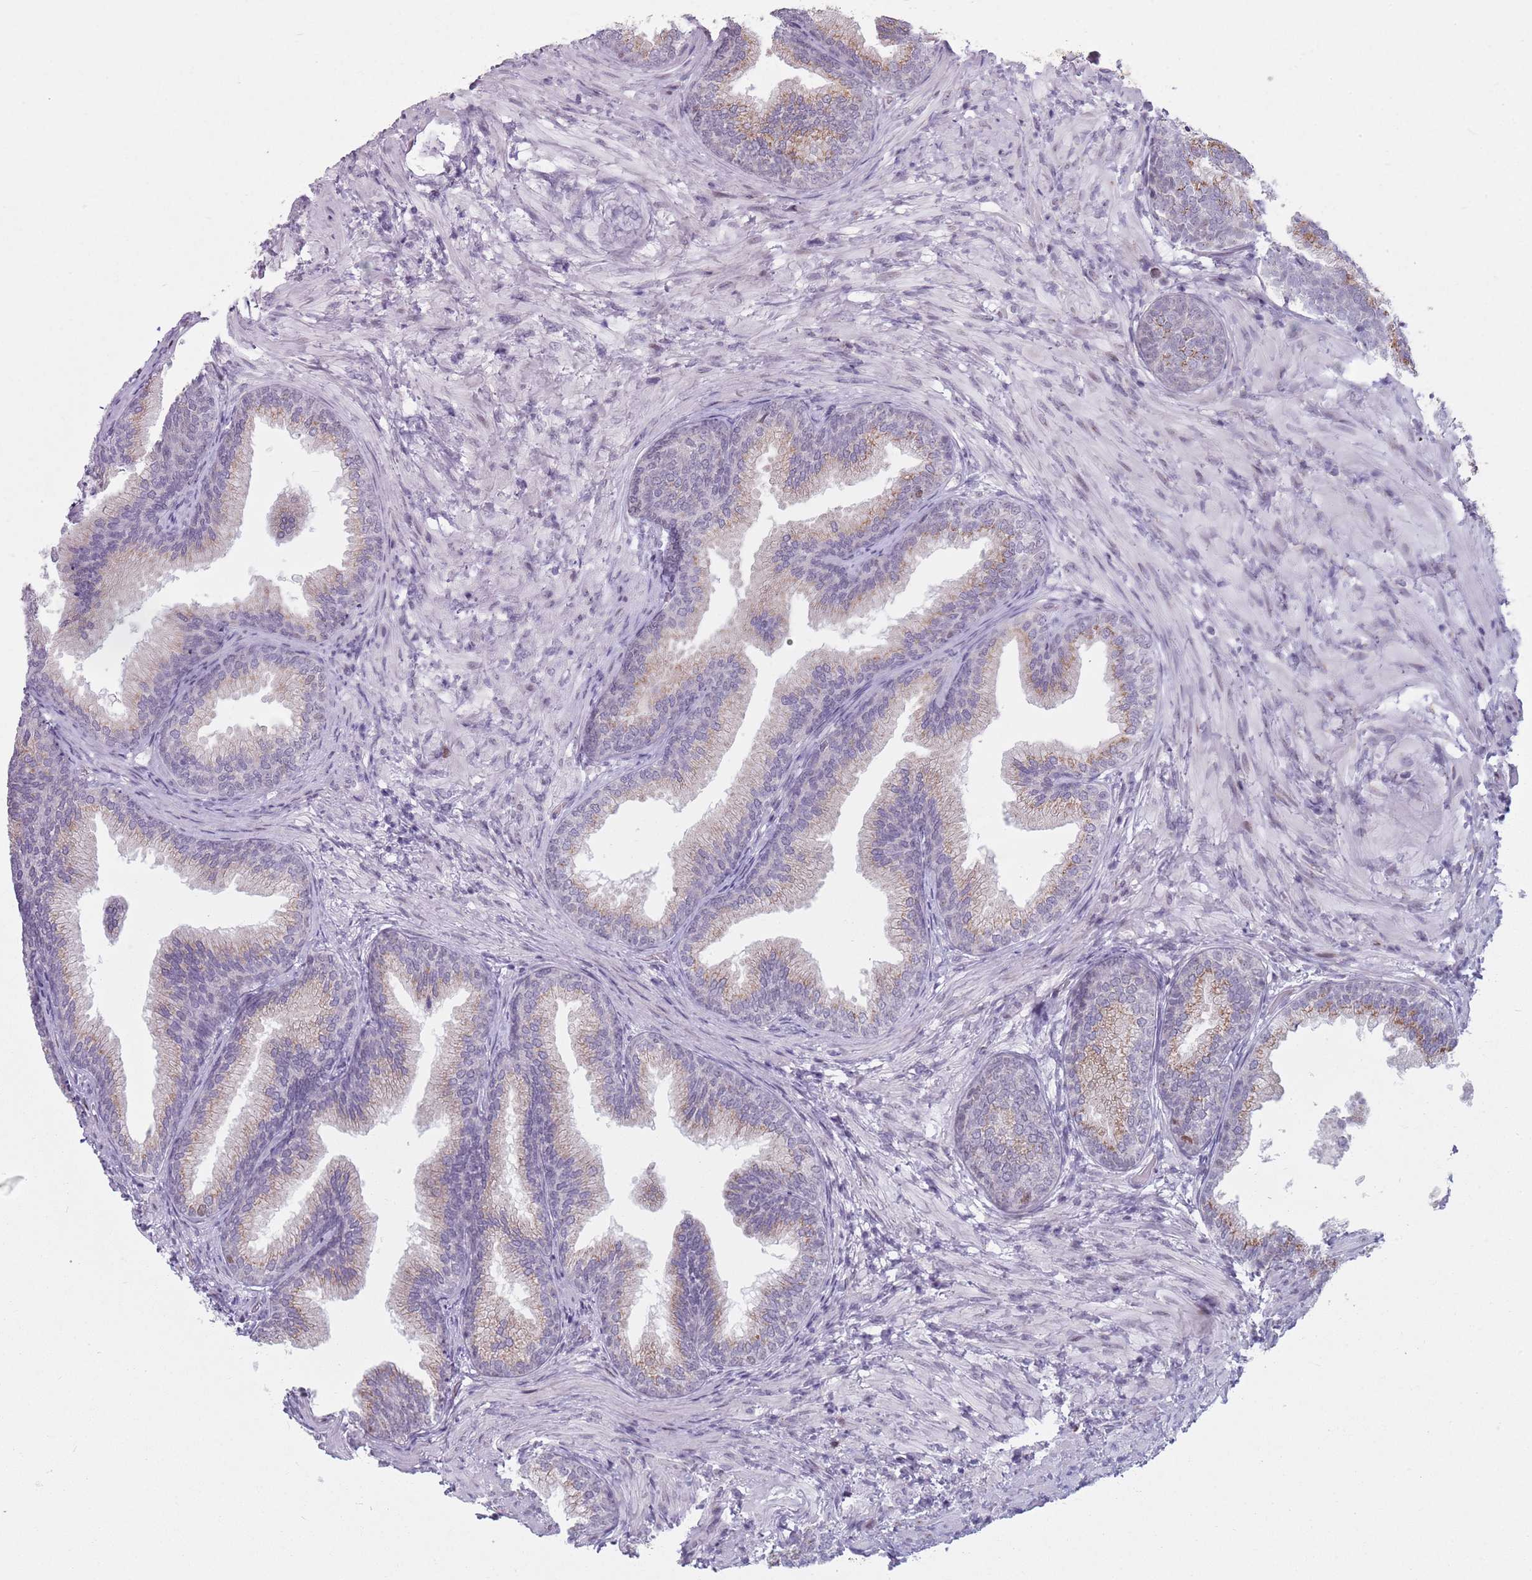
{"staining": {"intensity": "moderate", "quantity": "<25%", "location": "cytoplasmic/membranous"}, "tissue": "prostate", "cell_type": "Glandular cells", "image_type": "normal", "snomed": [{"axis": "morphology", "description": "Normal tissue, NOS"}, {"axis": "topography", "description": "Prostate"}], "caption": "Moderate cytoplasmic/membranous protein positivity is present in about <25% of glandular cells in prostate. The staining was performed using DAB (3,3'-diaminobenzidine) to visualize the protein expression in brown, while the nuclei were stained in blue with hematoxylin (Magnification: 20x).", "gene": "ZKSCAN2", "patient": {"sex": "male", "age": 76}}